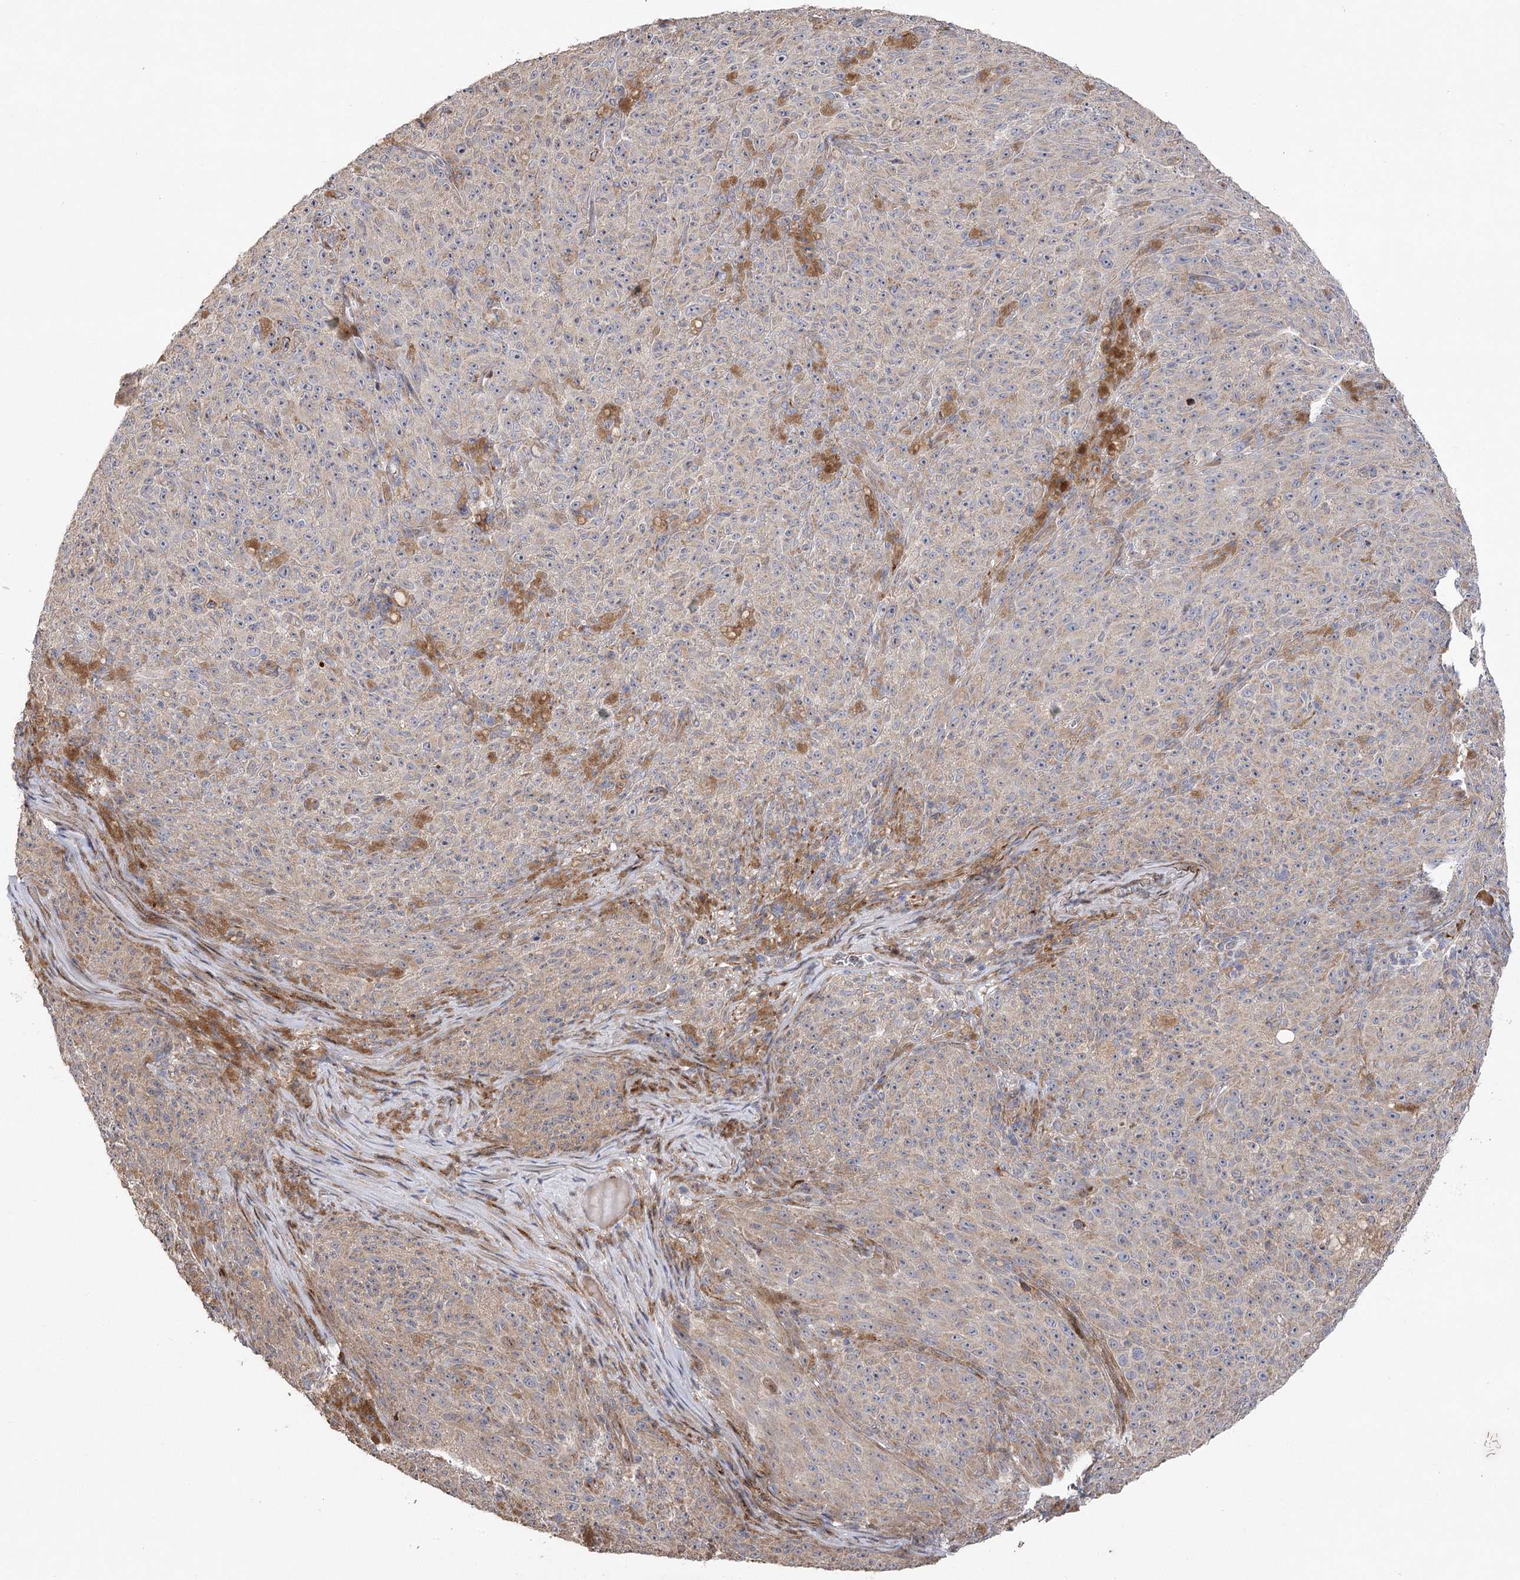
{"staining": {"intensity": "weak", "quantity": "25%-75%", "location": "cytoplasmic/membranous"}, "tissue": "melanoma", "cell_type": "Tumor cells", "image_type": "cancer", "snomed": [{"axis": "morphology", "description": "Malignant melanoma, NOS"}, {"axis": "topography", "description": "Skin"}], "caption": "High-power microscopy captured an IHC image of melanoma, revealing weak cytoplasmic/membranous staining in approximately 25%-75% of tumor cells.", "gene": "OBSL1", "patient": {"sex": "female", "age": 82}}